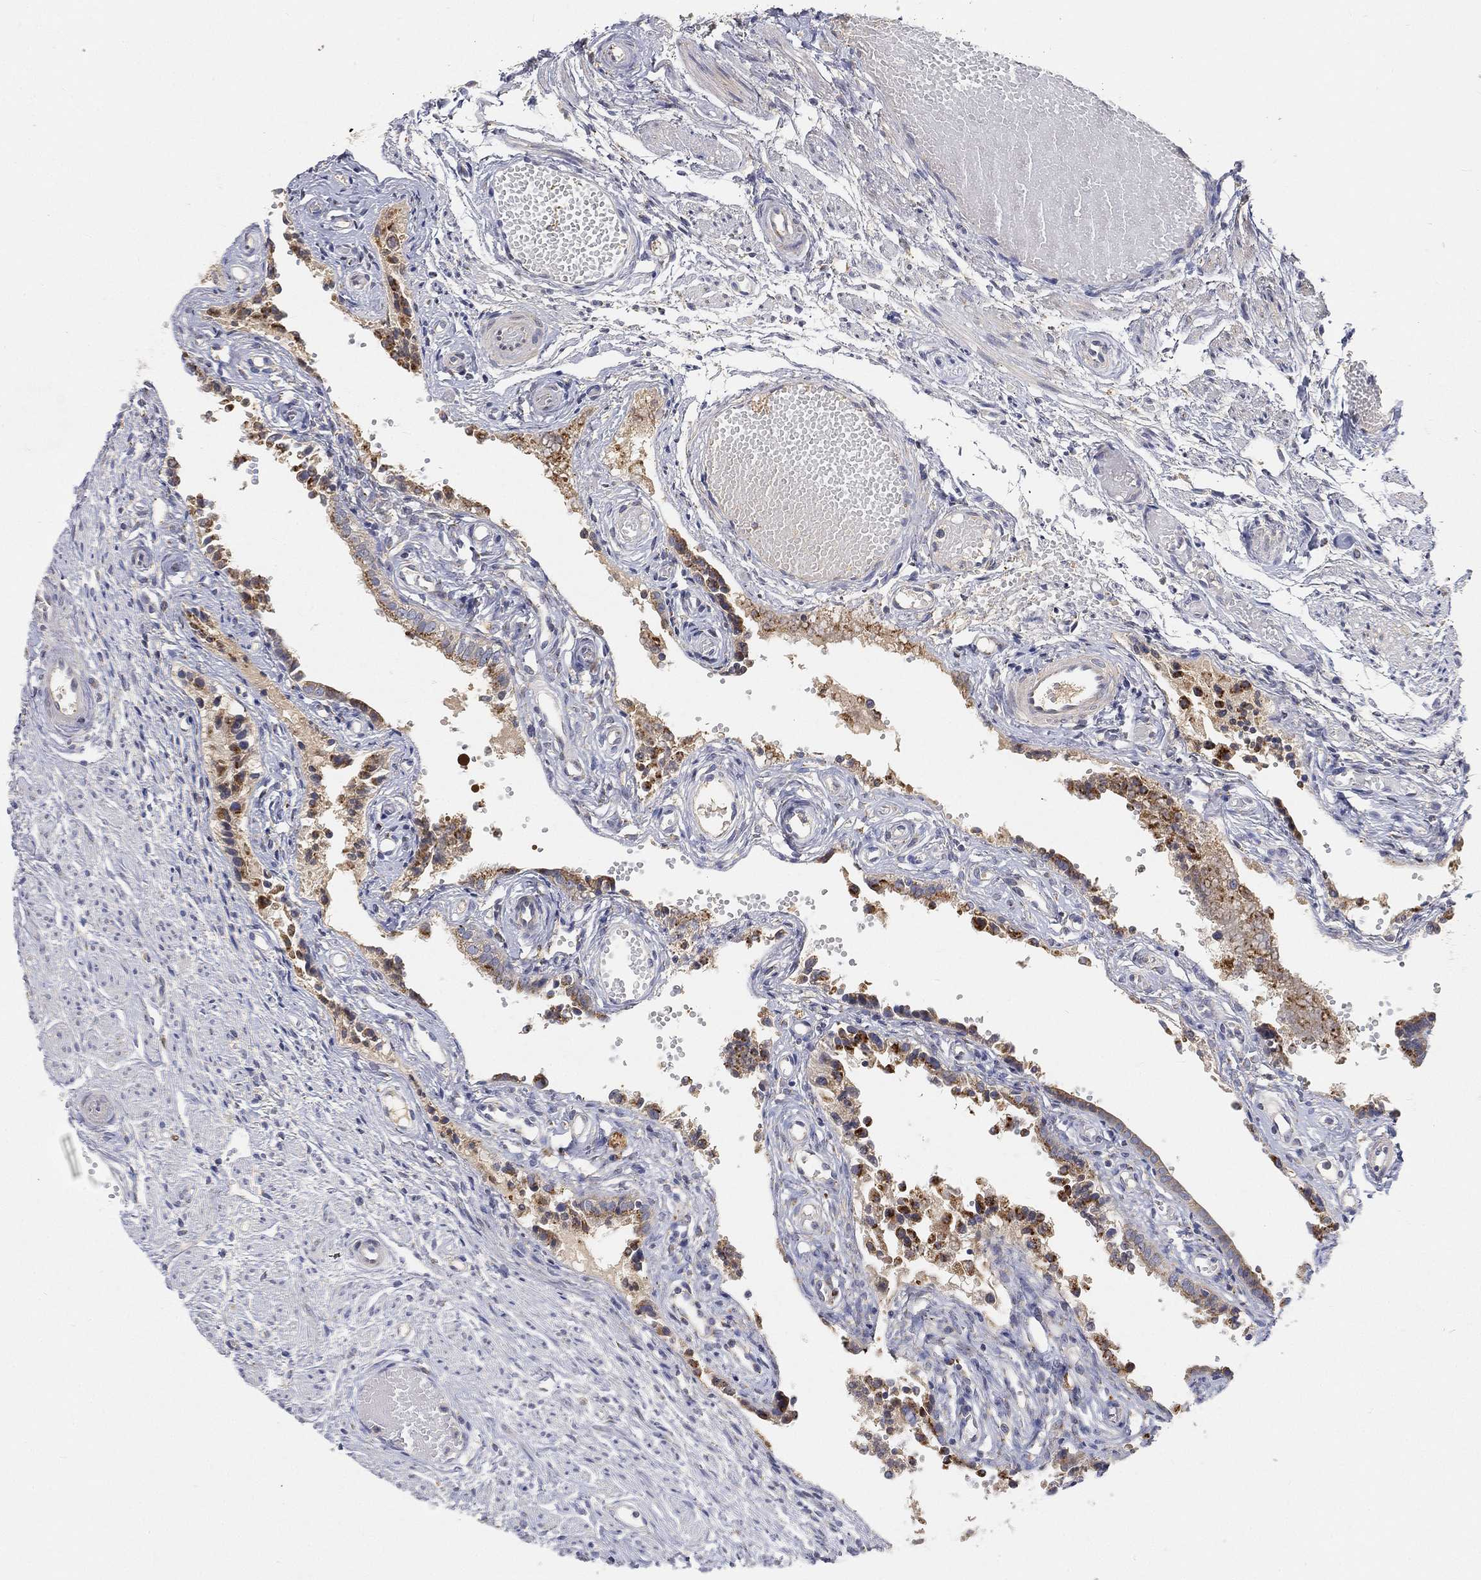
{"staining": {"intensity": "strong", "quantity": ">75%", "location": "cytoplasmic/membranous"}, "tissue": "fallopian tube", "cell_type": "Glandular cells", "image_type": "normal", "snomed": [{"axis": "morphology", "description": "Normal tissue, NOS"}, {"axis": "topography", "description": "Fallopian tube"}, {"axis": "topography", "description": "Ovary"}], "caption": "Immunohistochemistry staining of benign fallopian tube, which reveals high levels of strong cytoplasmic/membranous staining in approximately >75% of glandular cells indicating strong cytoplasmic/membranous protein expression. The staining was performed using DAB (brown) for protein detection and nuclei were counterstained in hematoxylin (blue).", "gene": "CTSL", "patient": {"sex": "female", "age": 49}}